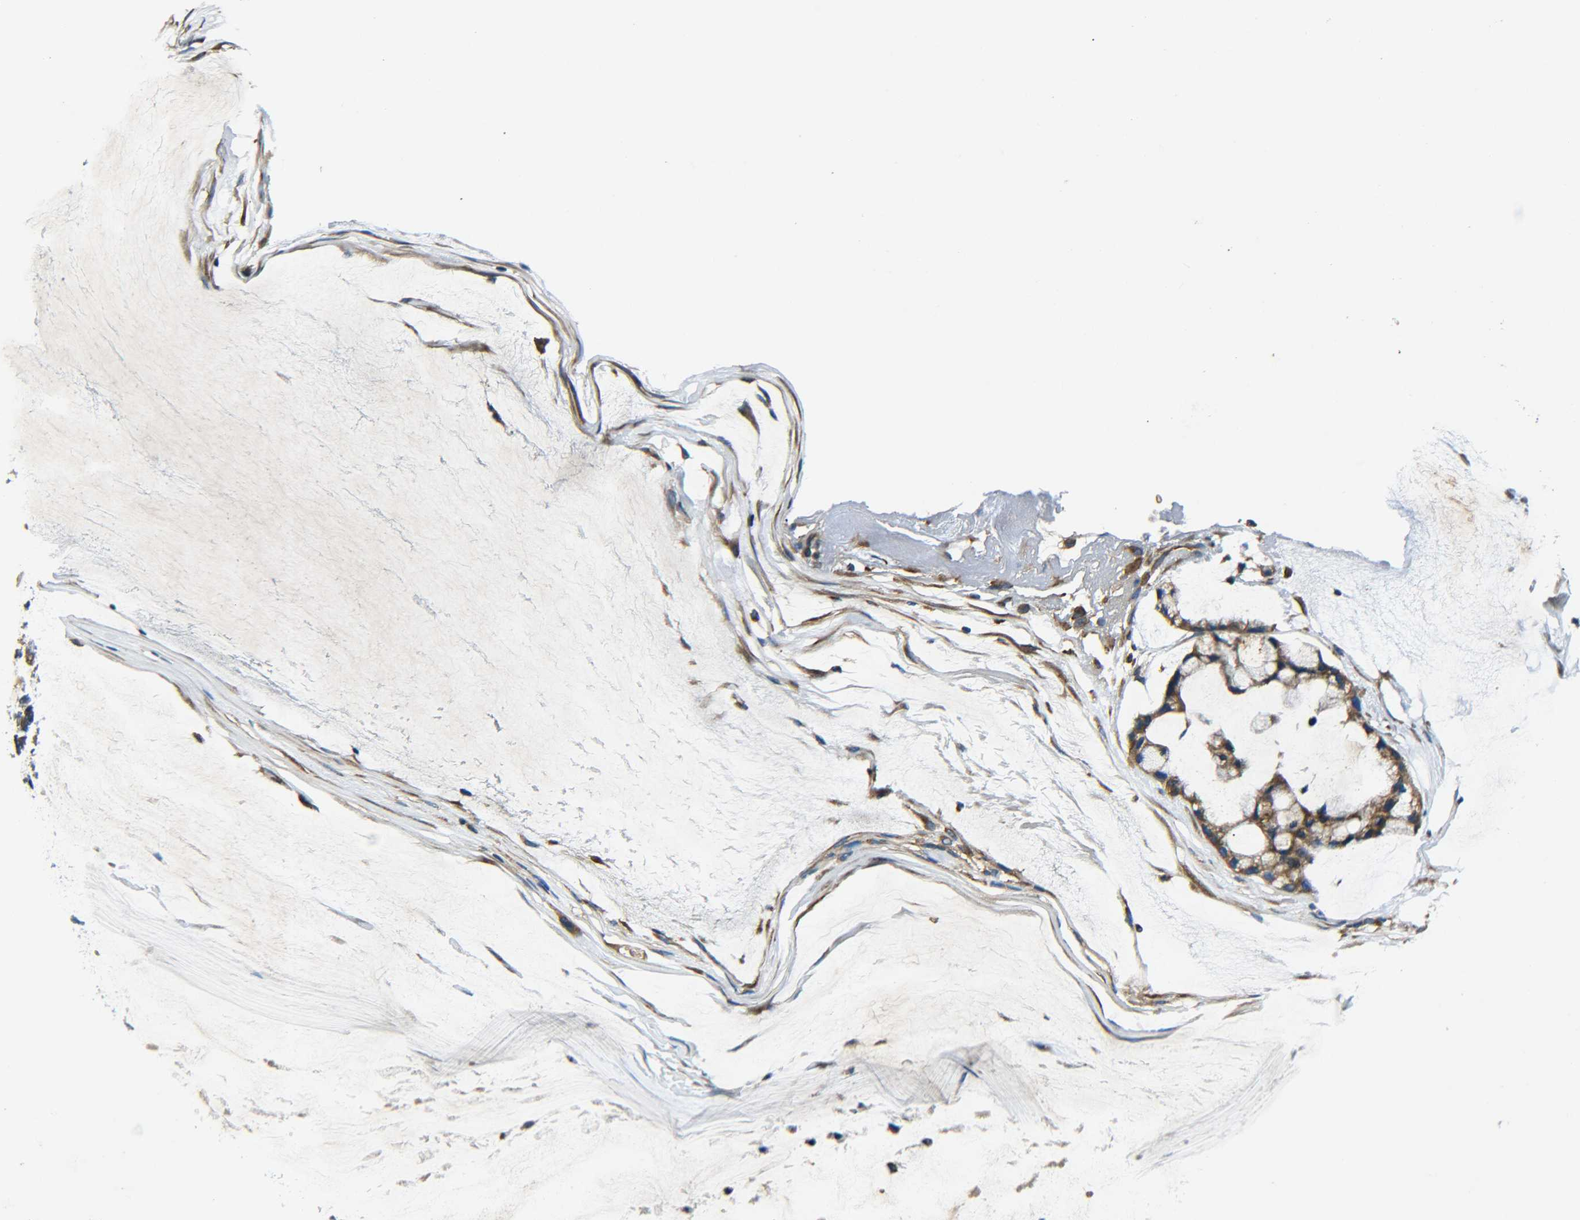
{"staining": {"intensity": "moderate", "quantity": ">75%", "location": "cytoplasmic/membranous"}, "tissue": "ovarian cancer", "cell_type": "Tumor cells", "image_type": "cancer", "snomed": [{"axis": "morphology", "description": "Cystadenocarcinoma, mucinous, NOS"}, {"axis": "topography", "description": "Ovary"}], "caption": "Mucinous cystadenocarcinoma (ovarian) stained for a protein (brown) displays moderate cytoplasmic/membranous positive positivity in about >75% of tumor cells.", "gene": "RAB1B", "patient": {"sex": "female", "age": 39}}